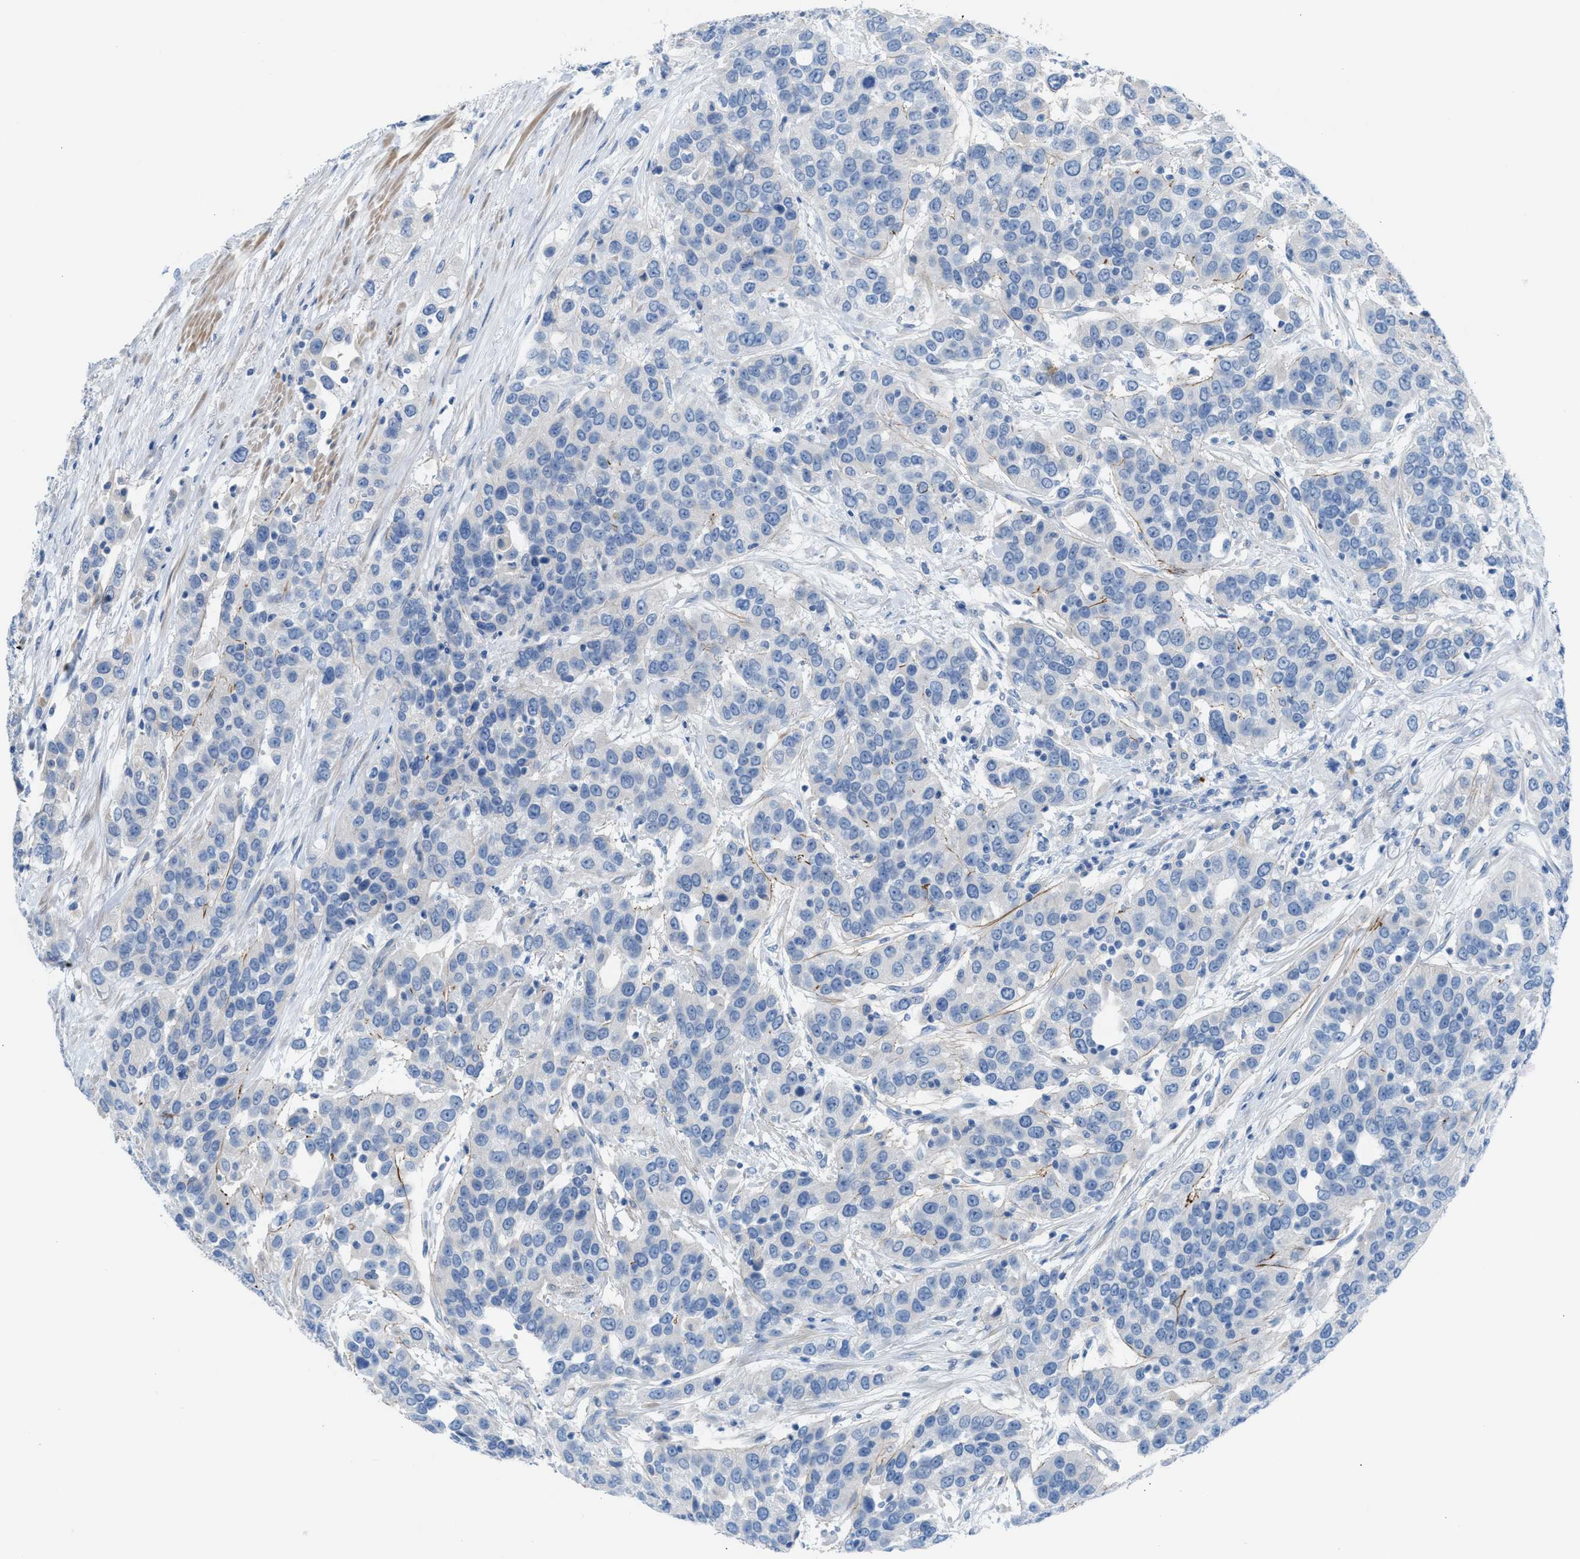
{"staining": {"intensity": "negative", "quantity": "none", "location": "none"}, "tissue": "urothelial cancer", "cell_type": "Tumor cells", "image_type": "cancer", "snomed": [{"axis": "morphology", "description": "Urothelial carcinoma, High grade"}, {"axis": "topography", "description": "Urinary bladder"}], "caption": "A high-resolution photomicrograph shows immunohistochemistry staining of urothelial cancer, which displays no significant staining in tumor cells. (DAB (3,3'-diaminobenzidine) immunohistochemistry (IHC), high magnification).", "gene": "ASPA", "patient": {"sex": "female", "age": 80}}